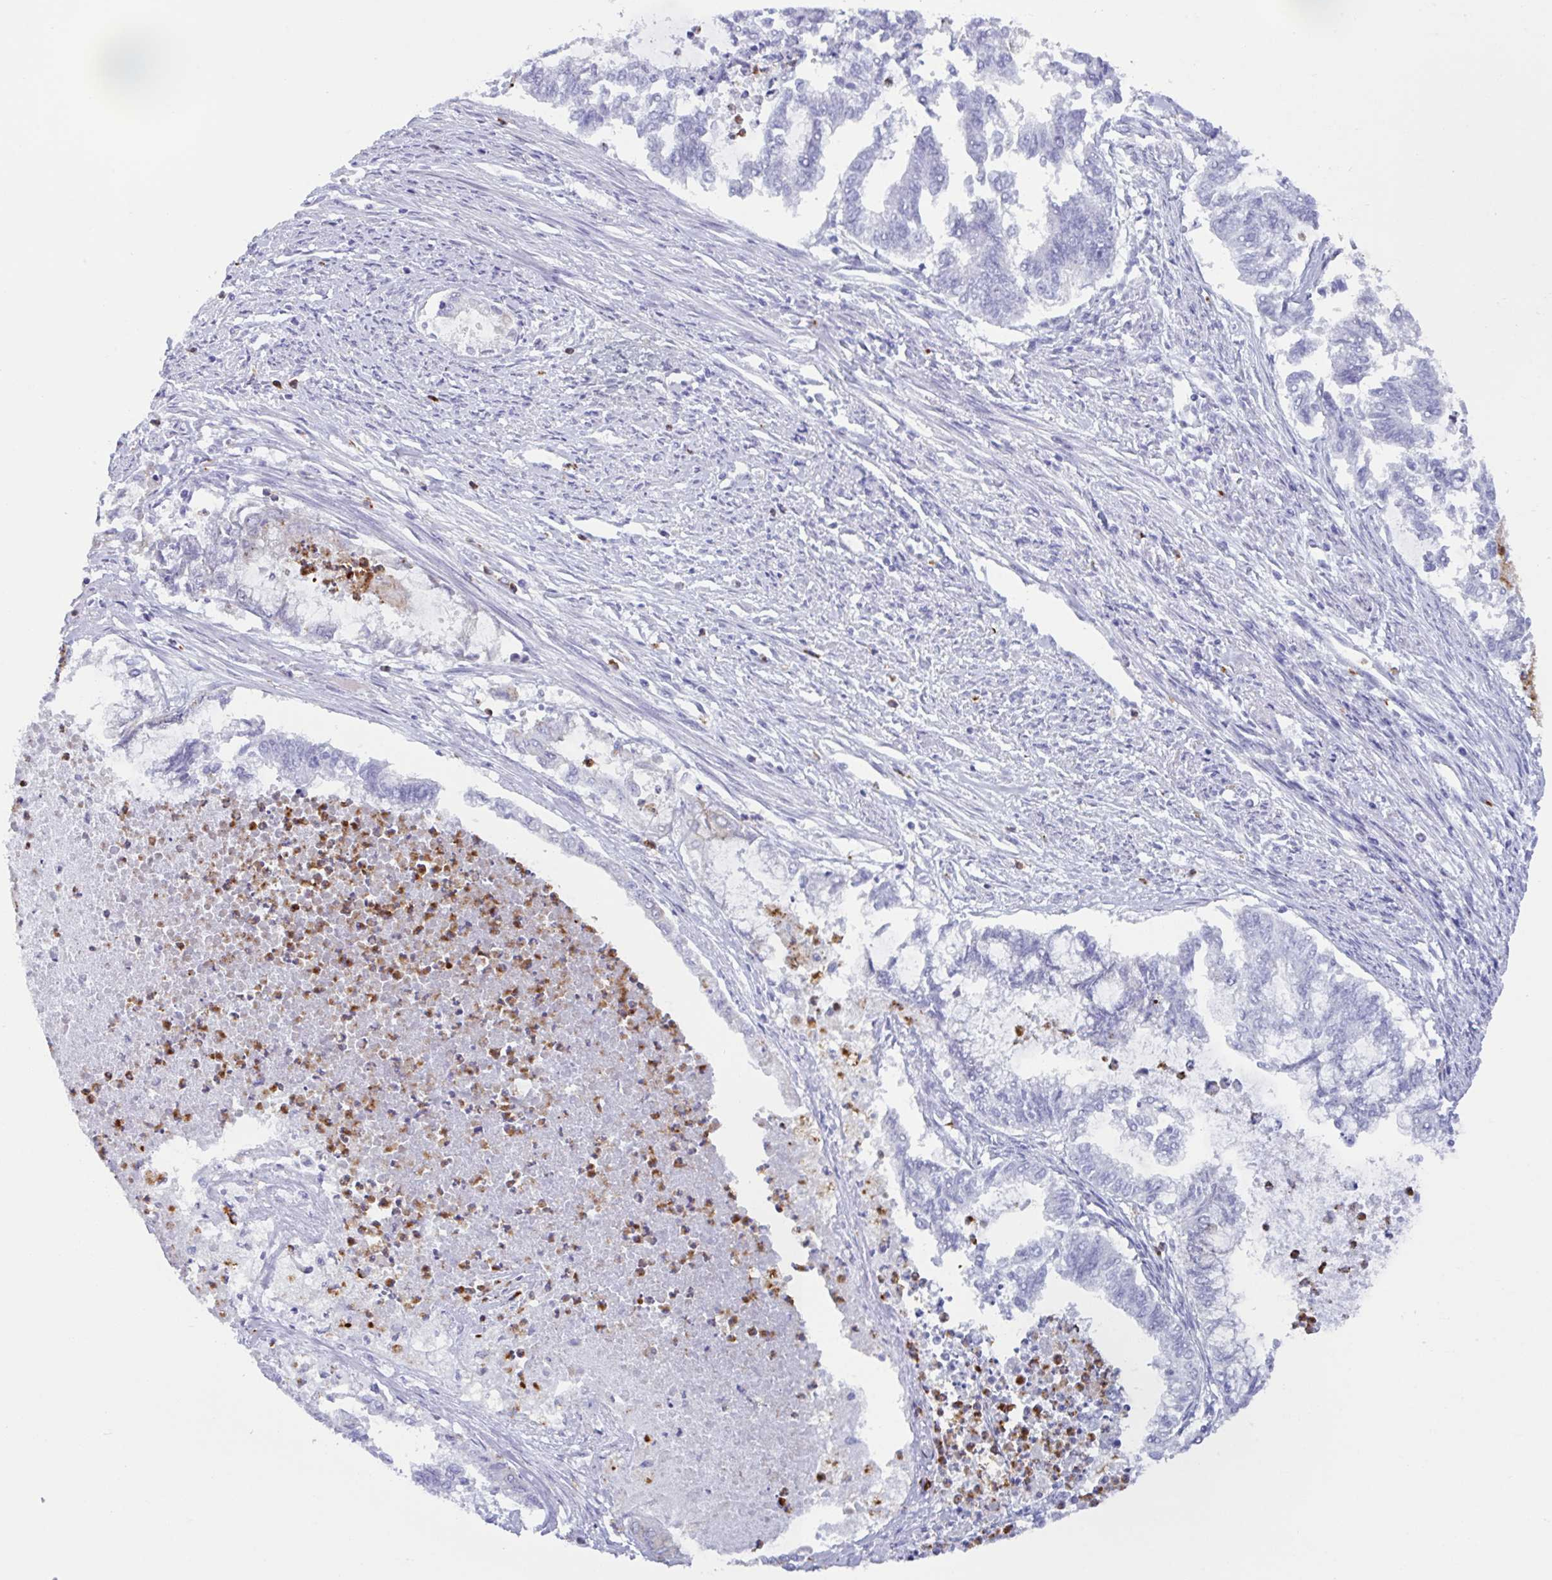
{"staining": {"intensity": "negative", "quantity": "none", "location": "none"}, "tissue": "endometrial cancer", "cell_type": "Tumor cells", "image_type": "cancer", "snomed": [{"axis": "morphology", "description": "Adenocarcinoma, NOS"}, {"axis": "topography", "description": "Endometrium"}], "caption": "The histopathology image shows no significant positivity in tumor cells of endometrial cancer.", "gene": "DTWD2", "patient": {"sex": "female", "age": 79}}